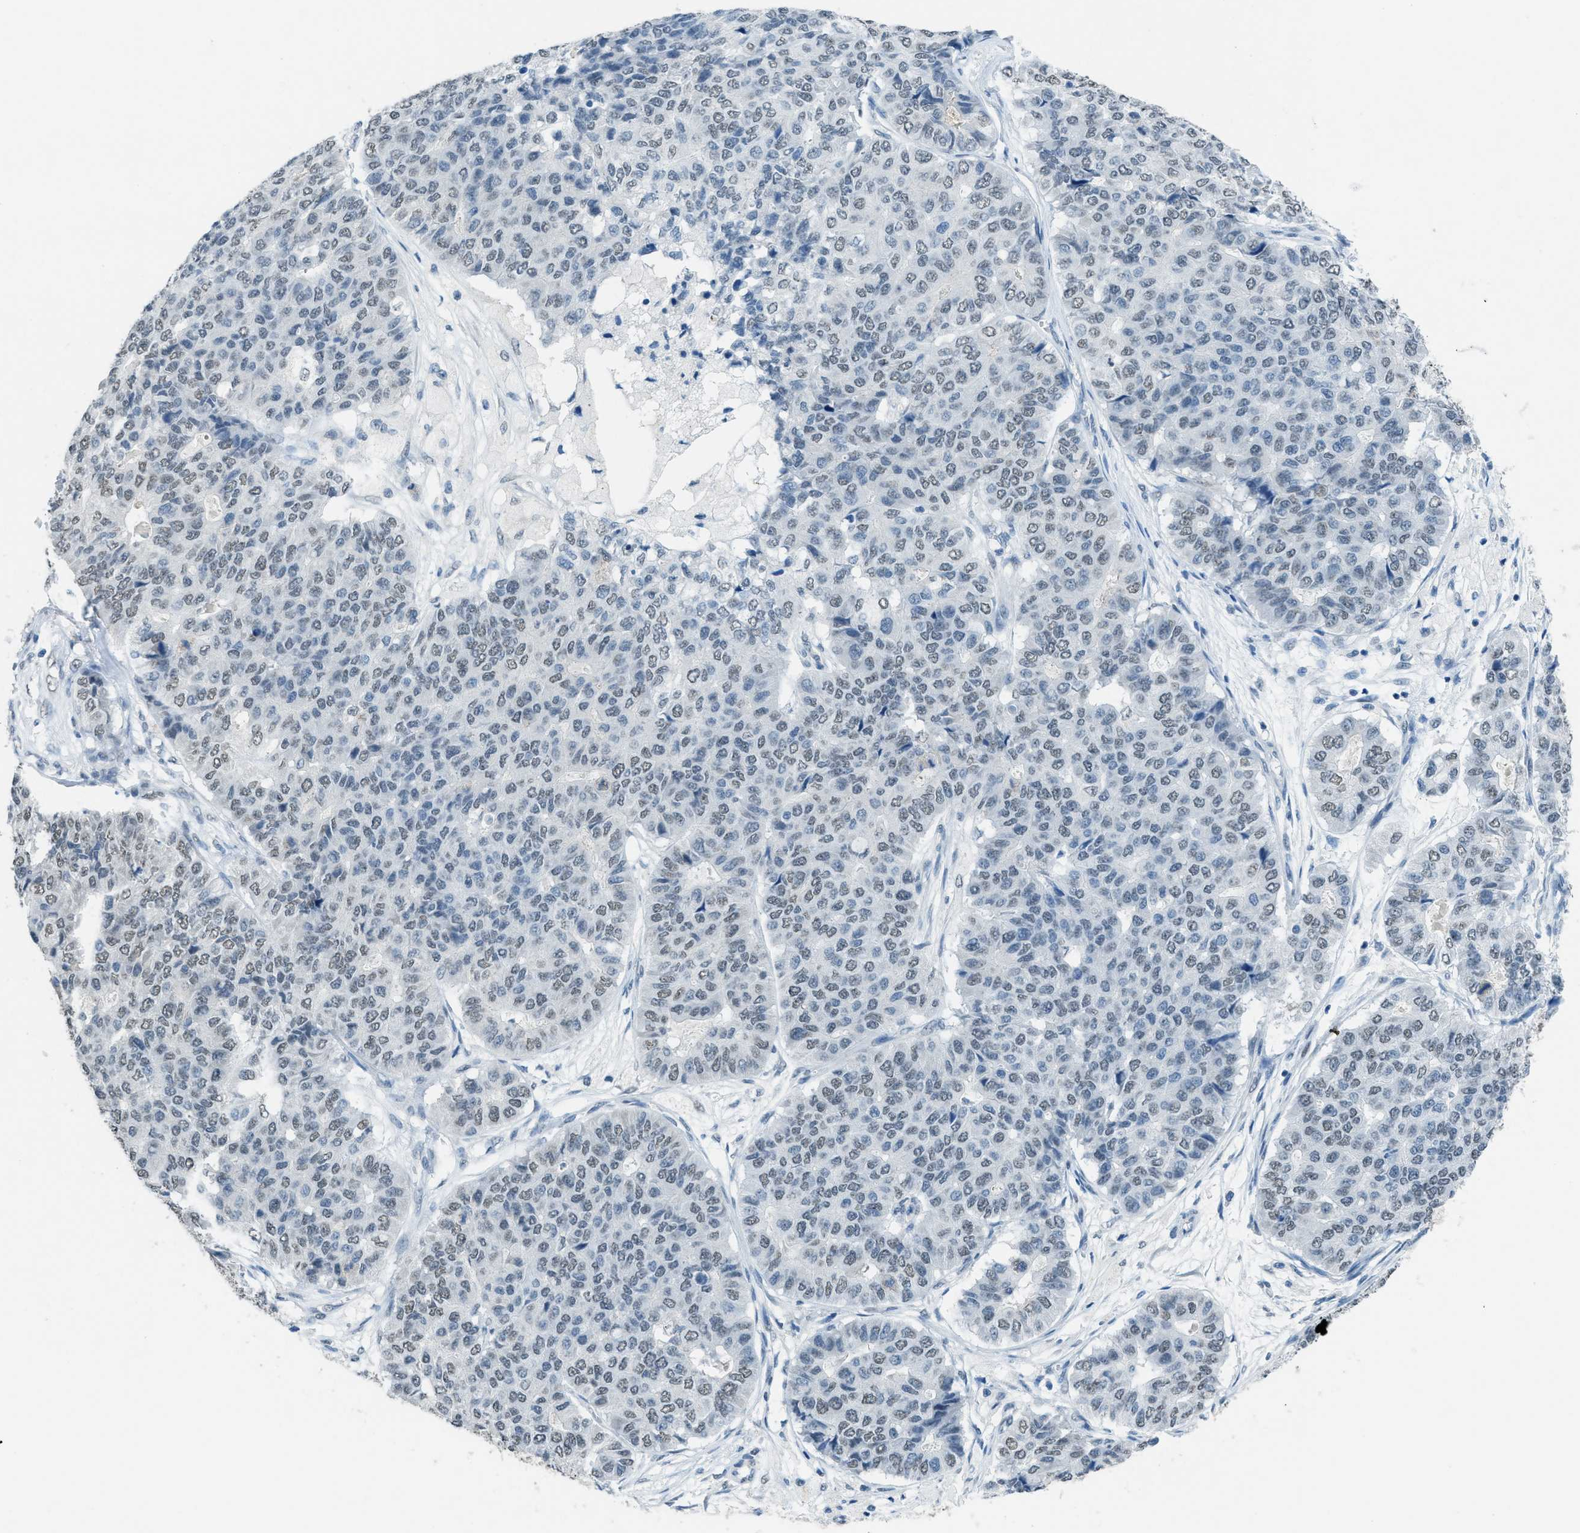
{"staining": {"intensity": "weak", "quantity": ">75%", "location": "nuclear"}, "tissue": "pancreatic cancer", "cell_type": "Tumor cells", "image_type": "cancer", "snomed": [{"axis": "morphology", "description": "Adenocarcinoma, NOS"}, {"axis": "topography", "description": "Pancreas"}], "caption": "Immunohistochemistry (DAB) staining of pancreatic cancer (adenocarcinoma) exhibits weak nuclear protein positivity in approximately >75% of tumor cells.", "gene": "TTC13", "patient": {"sex": "male", "age": 50}}